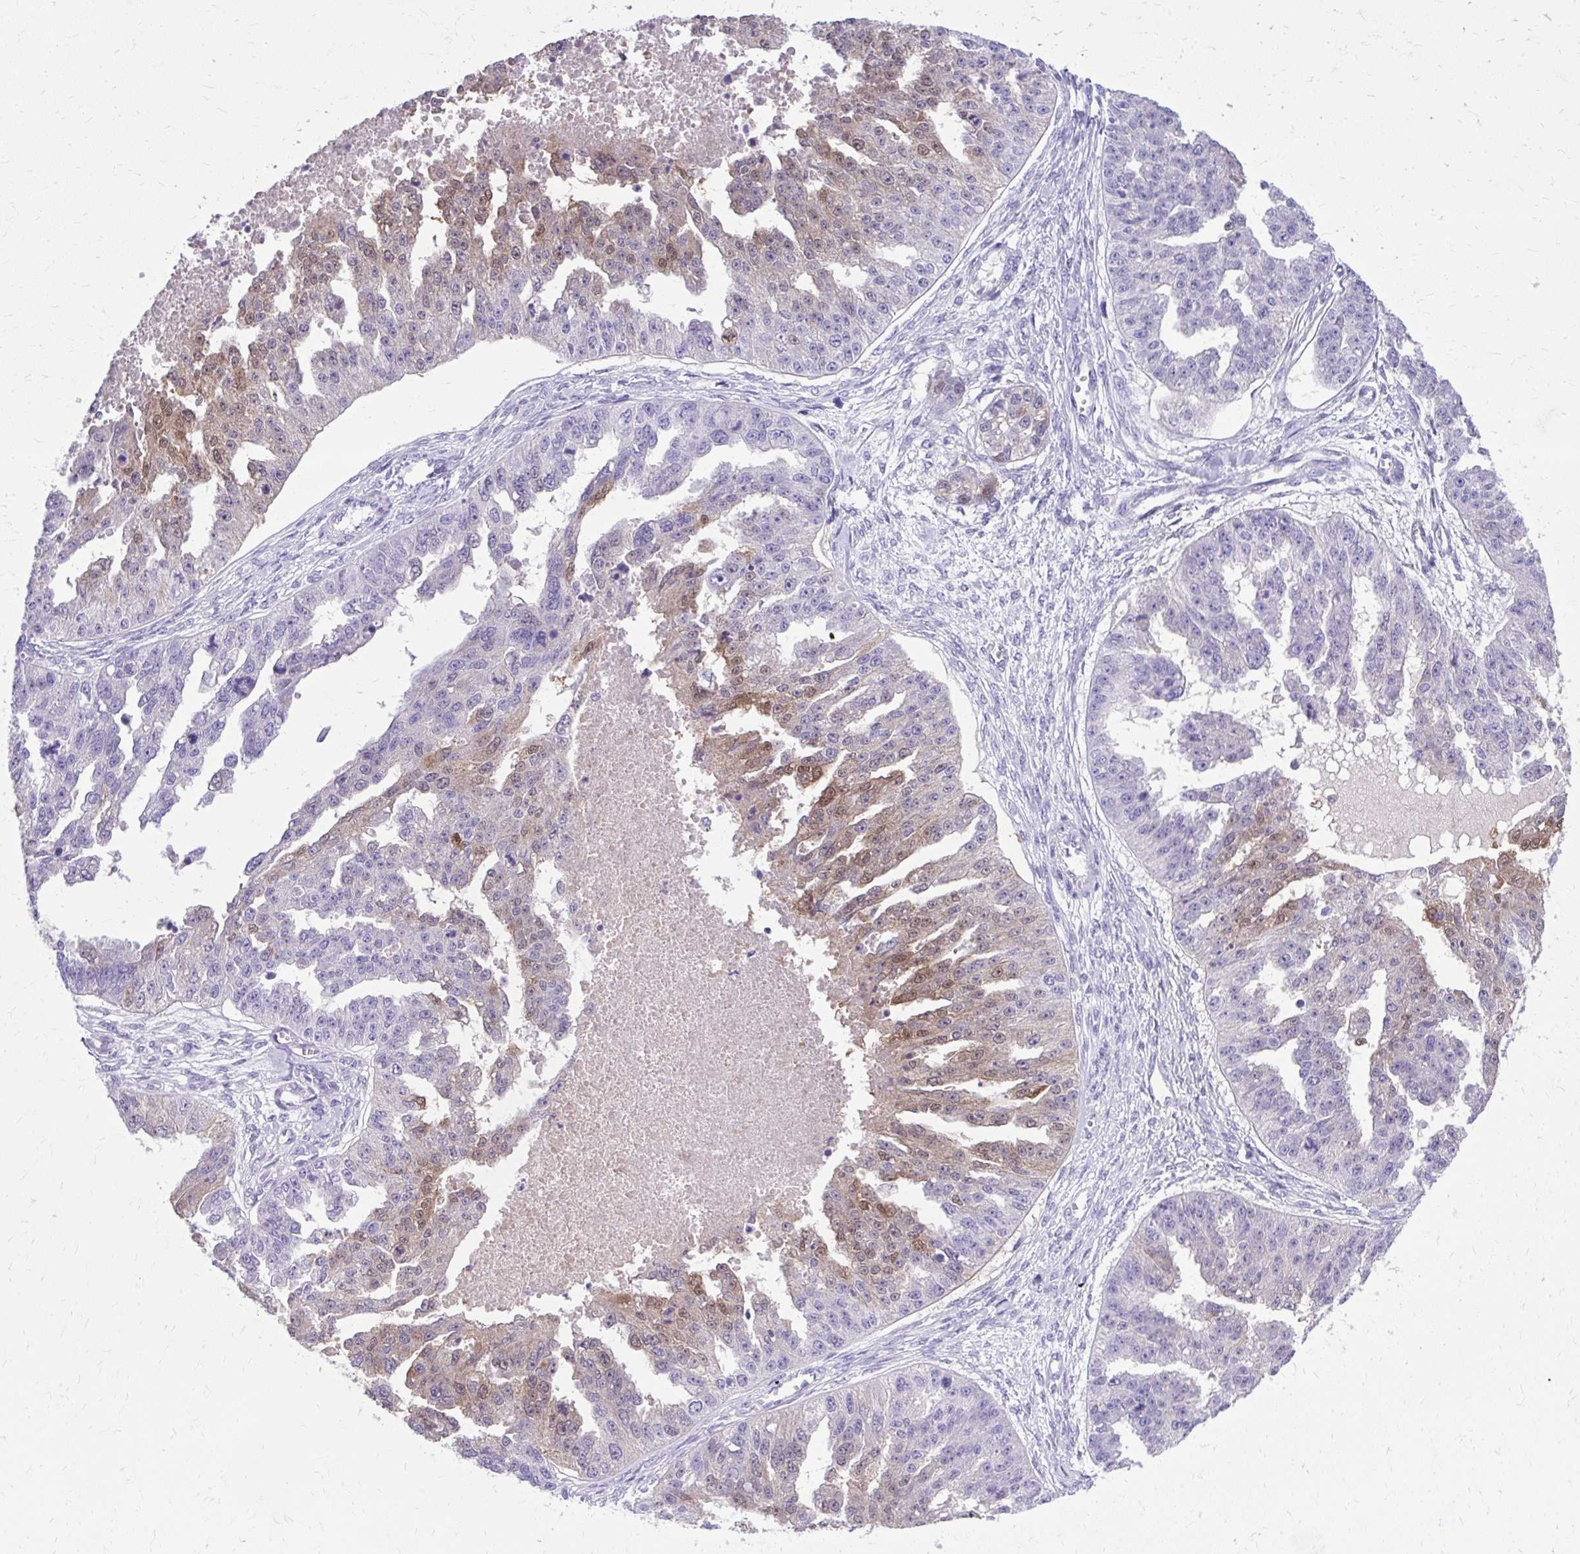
{"staining": {"intensity": "moderate", "quantity": "25%-75%", "location": "cytoplasmic/membranous,nuclear"}, "tissue": "ovarian cancer", "cell_type": "Tumor cells", "image_type": "cancer", "snomed": [{"axis": "morphology", "description": "Cystadenocarcinoma, serous, NOS"}, {"axis": "topography", "description": "Ovary"}], "caption": "Immunohistochemistry (IHC) (DAB (3,3'-diaminobenzidine)) staining of ovarian cancer reveals moderate cytoplasmic/membranous and nuclear protein expression in about 25%-75% of tumor cells.", "gene": "NNMT", "patient": {"sex": "female", "age": 58}}